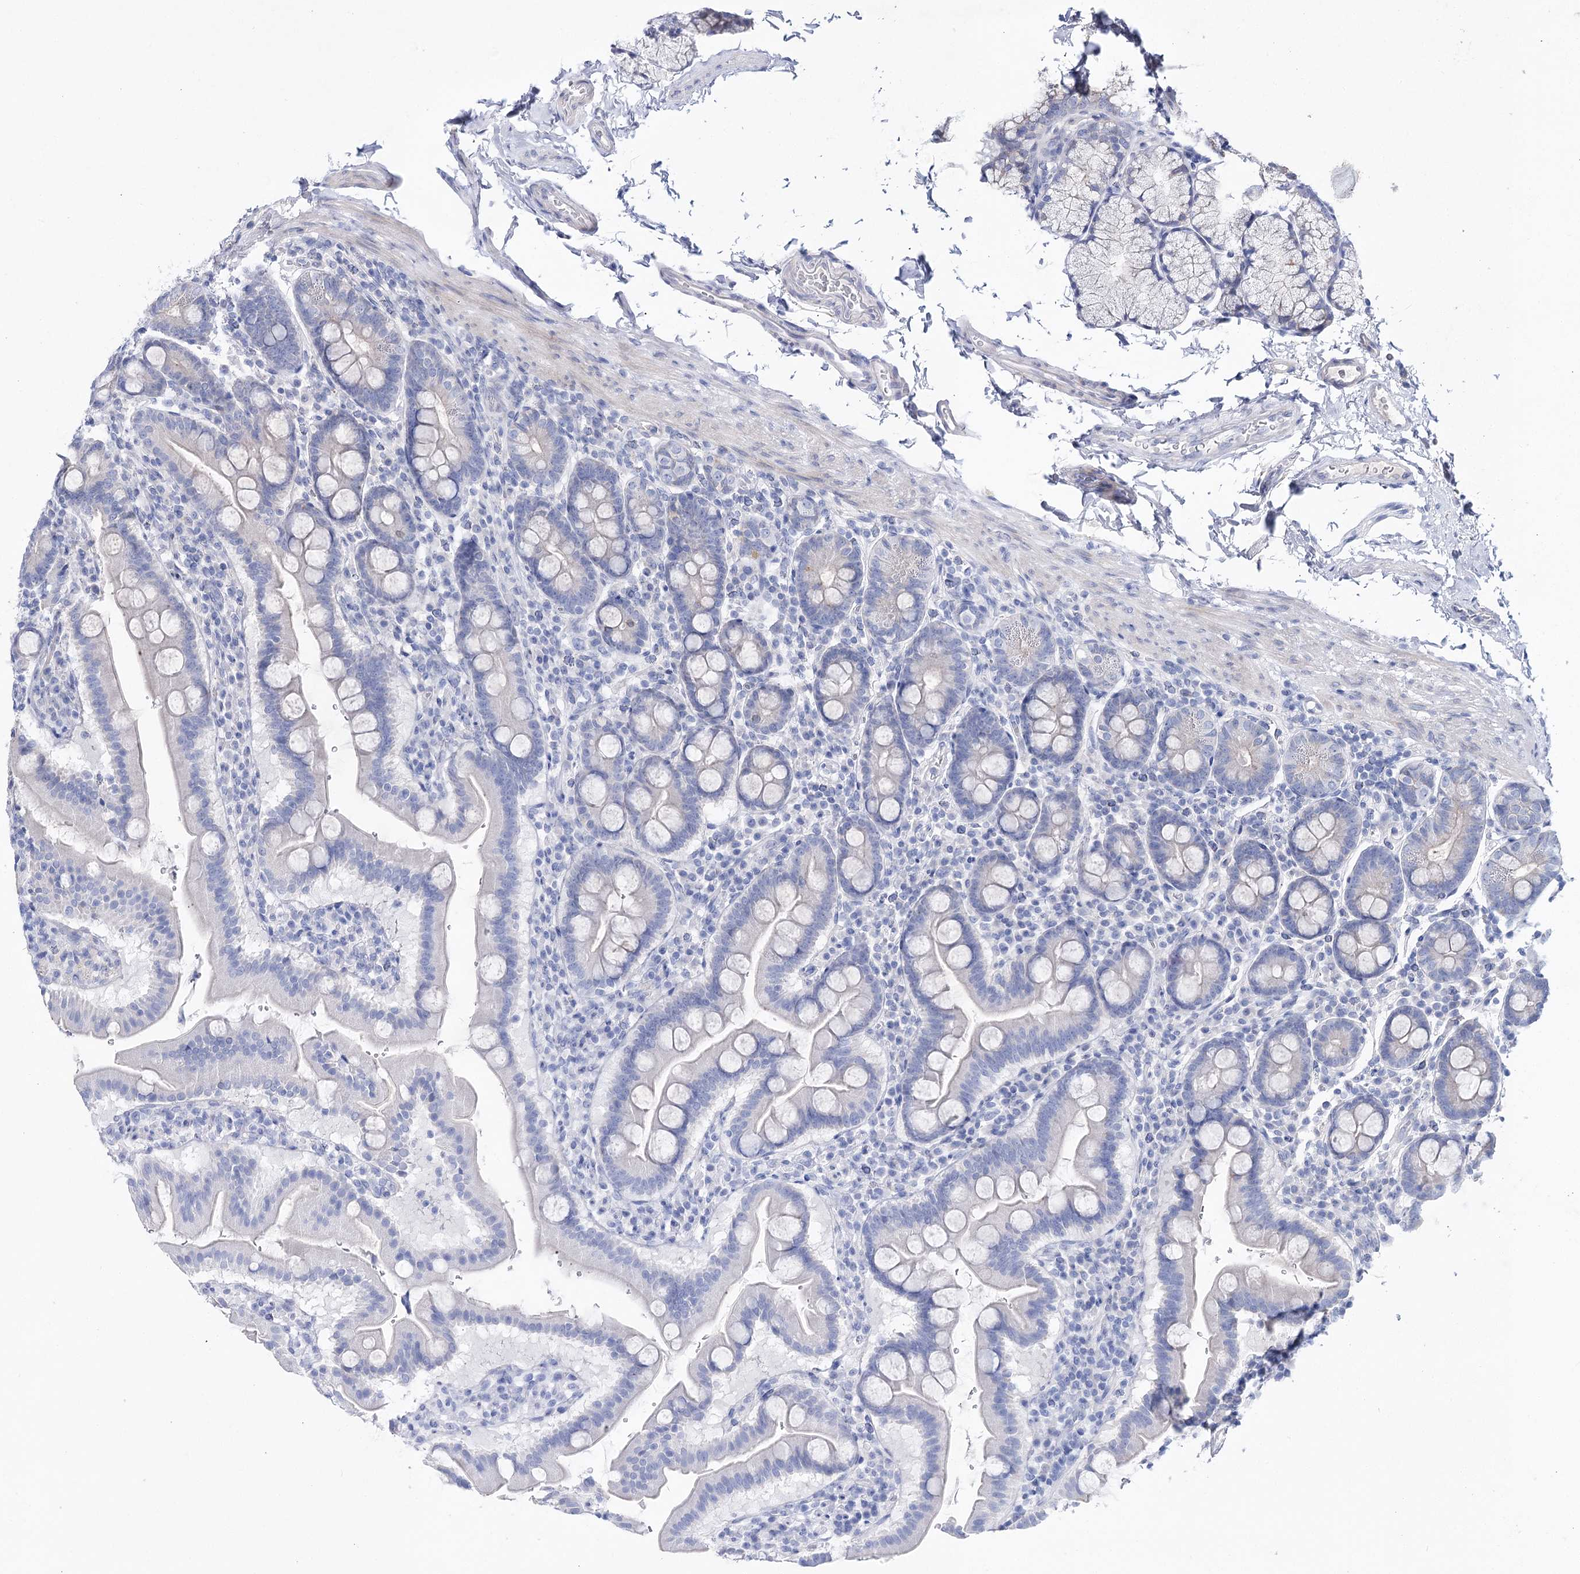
{"staining": {"intensity": "weak", "quantity": "<25%", "location": "cytoplasmic/membranous"}, "tissue": "duodenum", "cell_type": "Glandular cells", "image_type": "normal", "snomed": [{"axis": "morphology", "description": "Normal tissue, NOS"}, {"axis": "morphology", "description": "Adenocarcinoma, NOS"}, {"axis": "topography", "description": "Pancreas"}, {"axis": "topography", "description": "Duodenum"}], "caption": "Immunohistochemistry (IHC) micrograph of unremarkable duodenum stained for a protein (brown), which reveals no expression in glandular cells. (Immunohistochemistry, brightfield microscopy, high magnification).", "gene": "LRRC14B", "patient": {"sex": "male", "age": 50}}